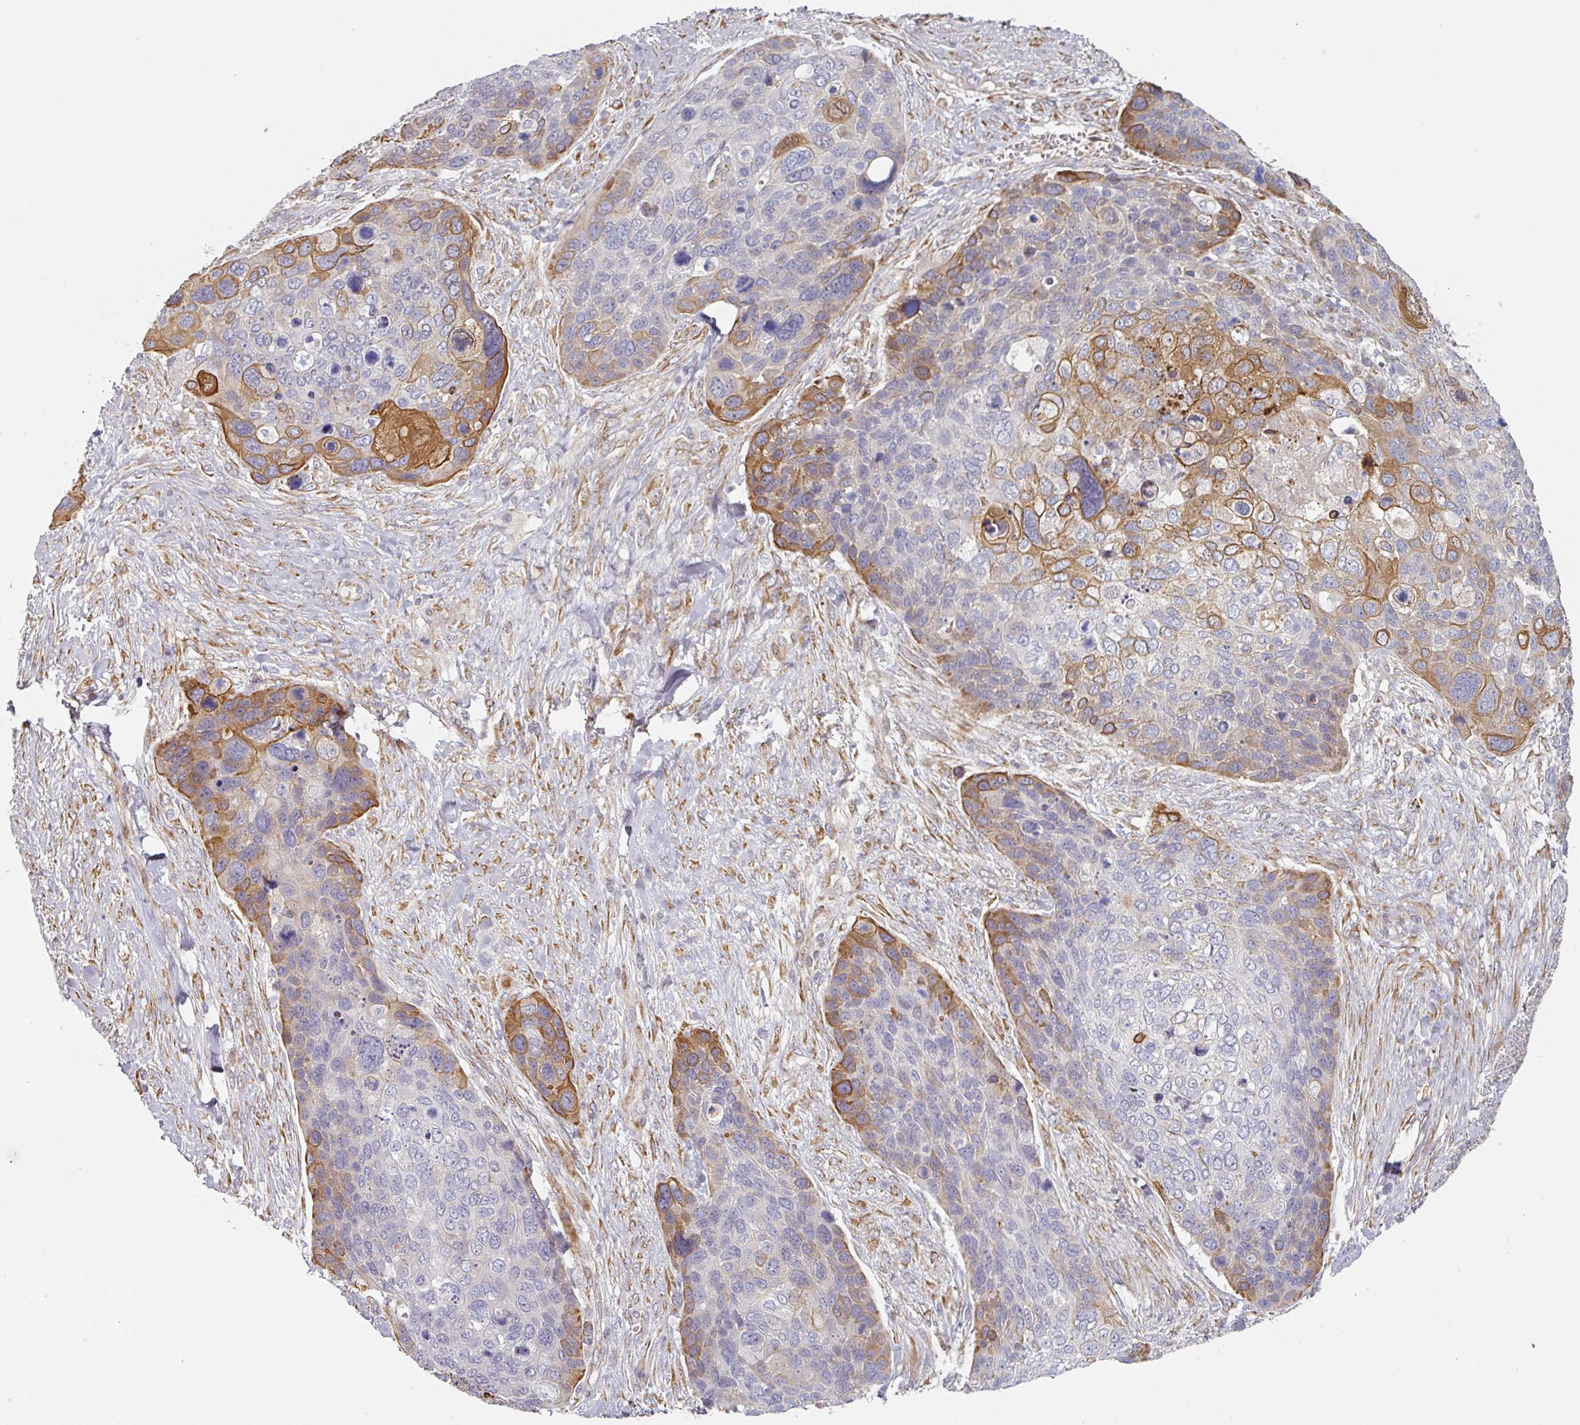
{"staining": {"intensity": "moderate", "quantity": "<25%", "location": "cytoplasmic/membranous"}, "tissue": "skin cancer", "cell_type": "Tumor cells", "image_type": "cancer", "snomed": [{"axis": "morphology", "description": "Basal cell carcinoma"}, {"axis": "topography", "description": "Skin"}], "caption": "Immunohistochemical staining of skin cancer (basal cell carcinoma) reveals low levels of moderate cytoplasmic/membranous expression in about <25% of tumor cells.", "gene": "CEP78", "patient": {"sex": "female", "age": 74}}